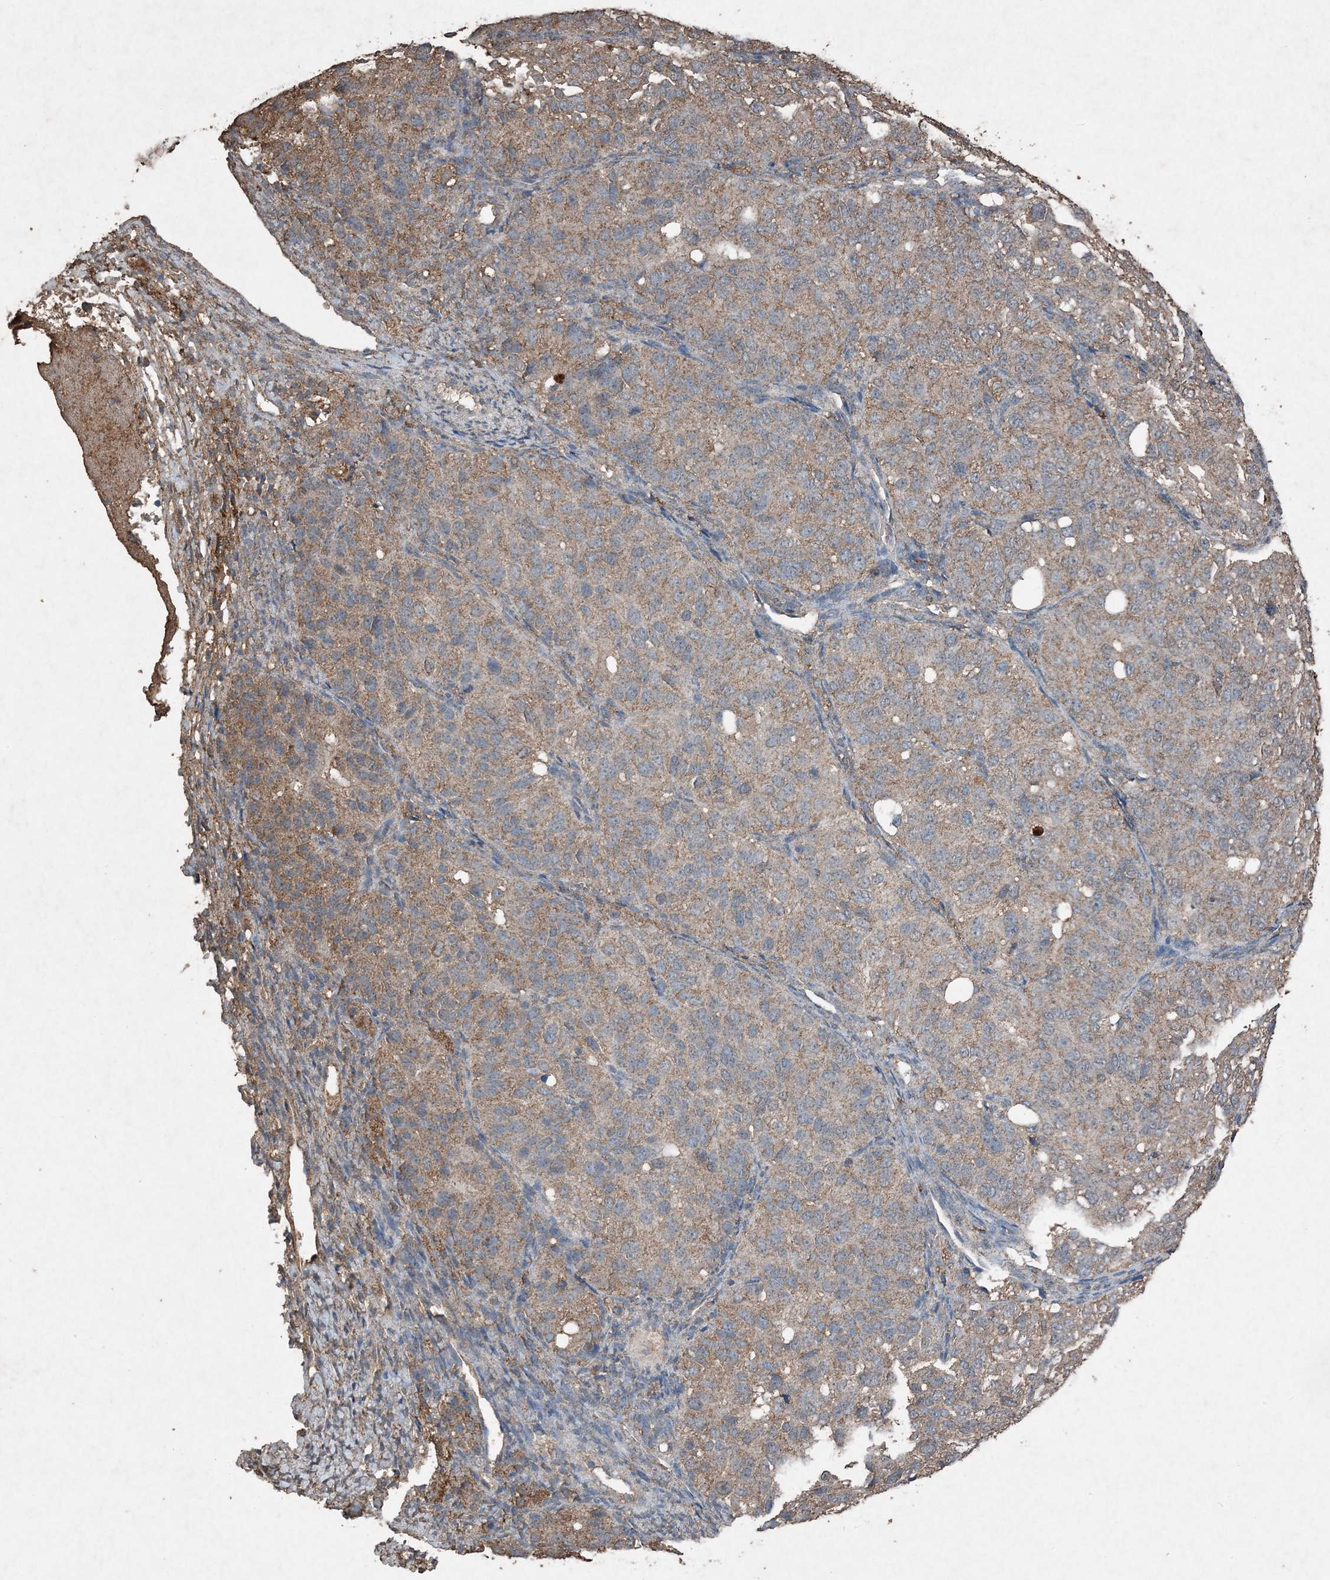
{"staining": {"intensity": "moderate", "quantity": ">75%", "location": "cytoplasmic/membranous"}, "tissue": "ovarian cancer", "cell_type": "Tumor cells", "image_type": "cancer", "snomed": [{"axis": "morphology", "description": "Carcinoma, endometroid"}, {"axis": "topography", "description": "Ovary"}], "caption": "Immunohistochemical staining of ovarian cancer reveals medium levels of moderate cytoplasmic/membranous protein positivity in approximately >75% of tumor cells. The protein of interest is shown in brown color, while the nuclei are stained blue.", "gene": "FCN3", "patient": {"sex": "female", "age": 51}}